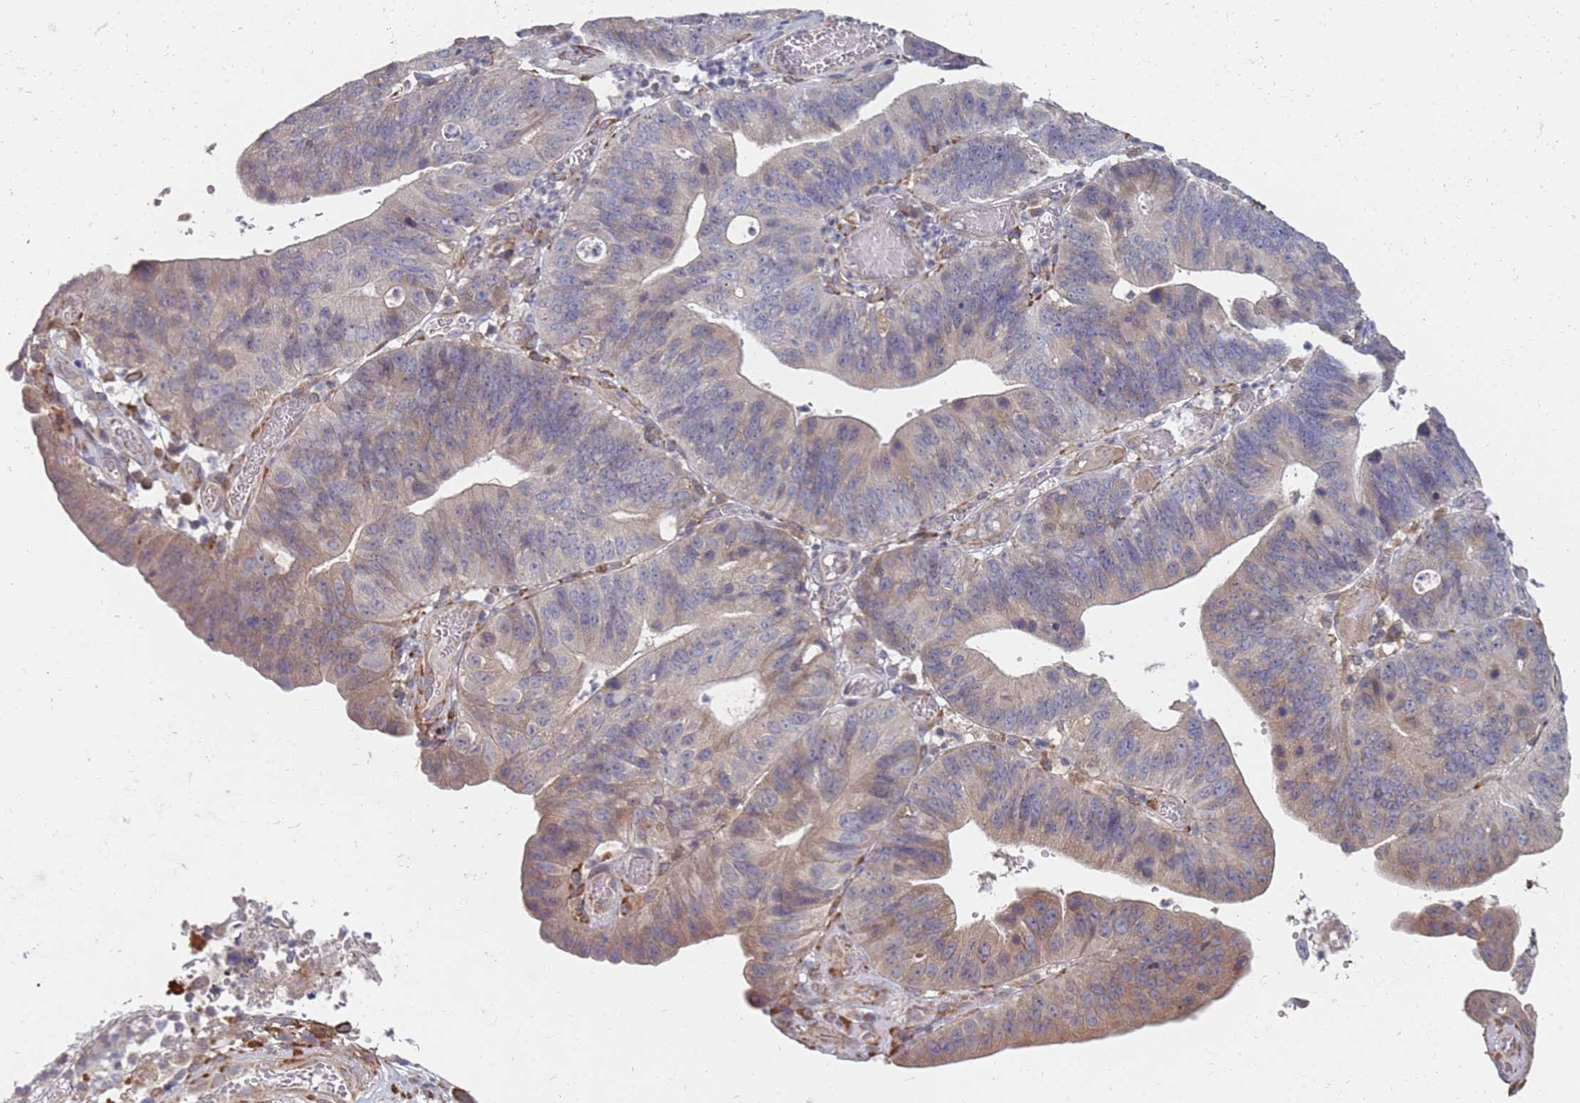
{"staining": {"intensity": "weak", "quantity": "25%-75%", "location": "cytoplasmic/membranous"}, "tissue": "stomach cancer", "cell_type": "Tumor cells", "image_type": "cancer", "snomed": [{"axis": "morphology", "description": "Adenocarcinoma, NOS"}, {"axis": "topography", "description": "Stomach"}], "caption": "A micrograph of human stomach cancer (adenocarcinoma) stained for a protein shows weak cytoplasmic/membranous brown staining in tumor cells. (brown staining indicates protein expression, while blue staining denotes nuclei).", "gene": "VRK2", "patient": {"sex": "male", "age": 59}}